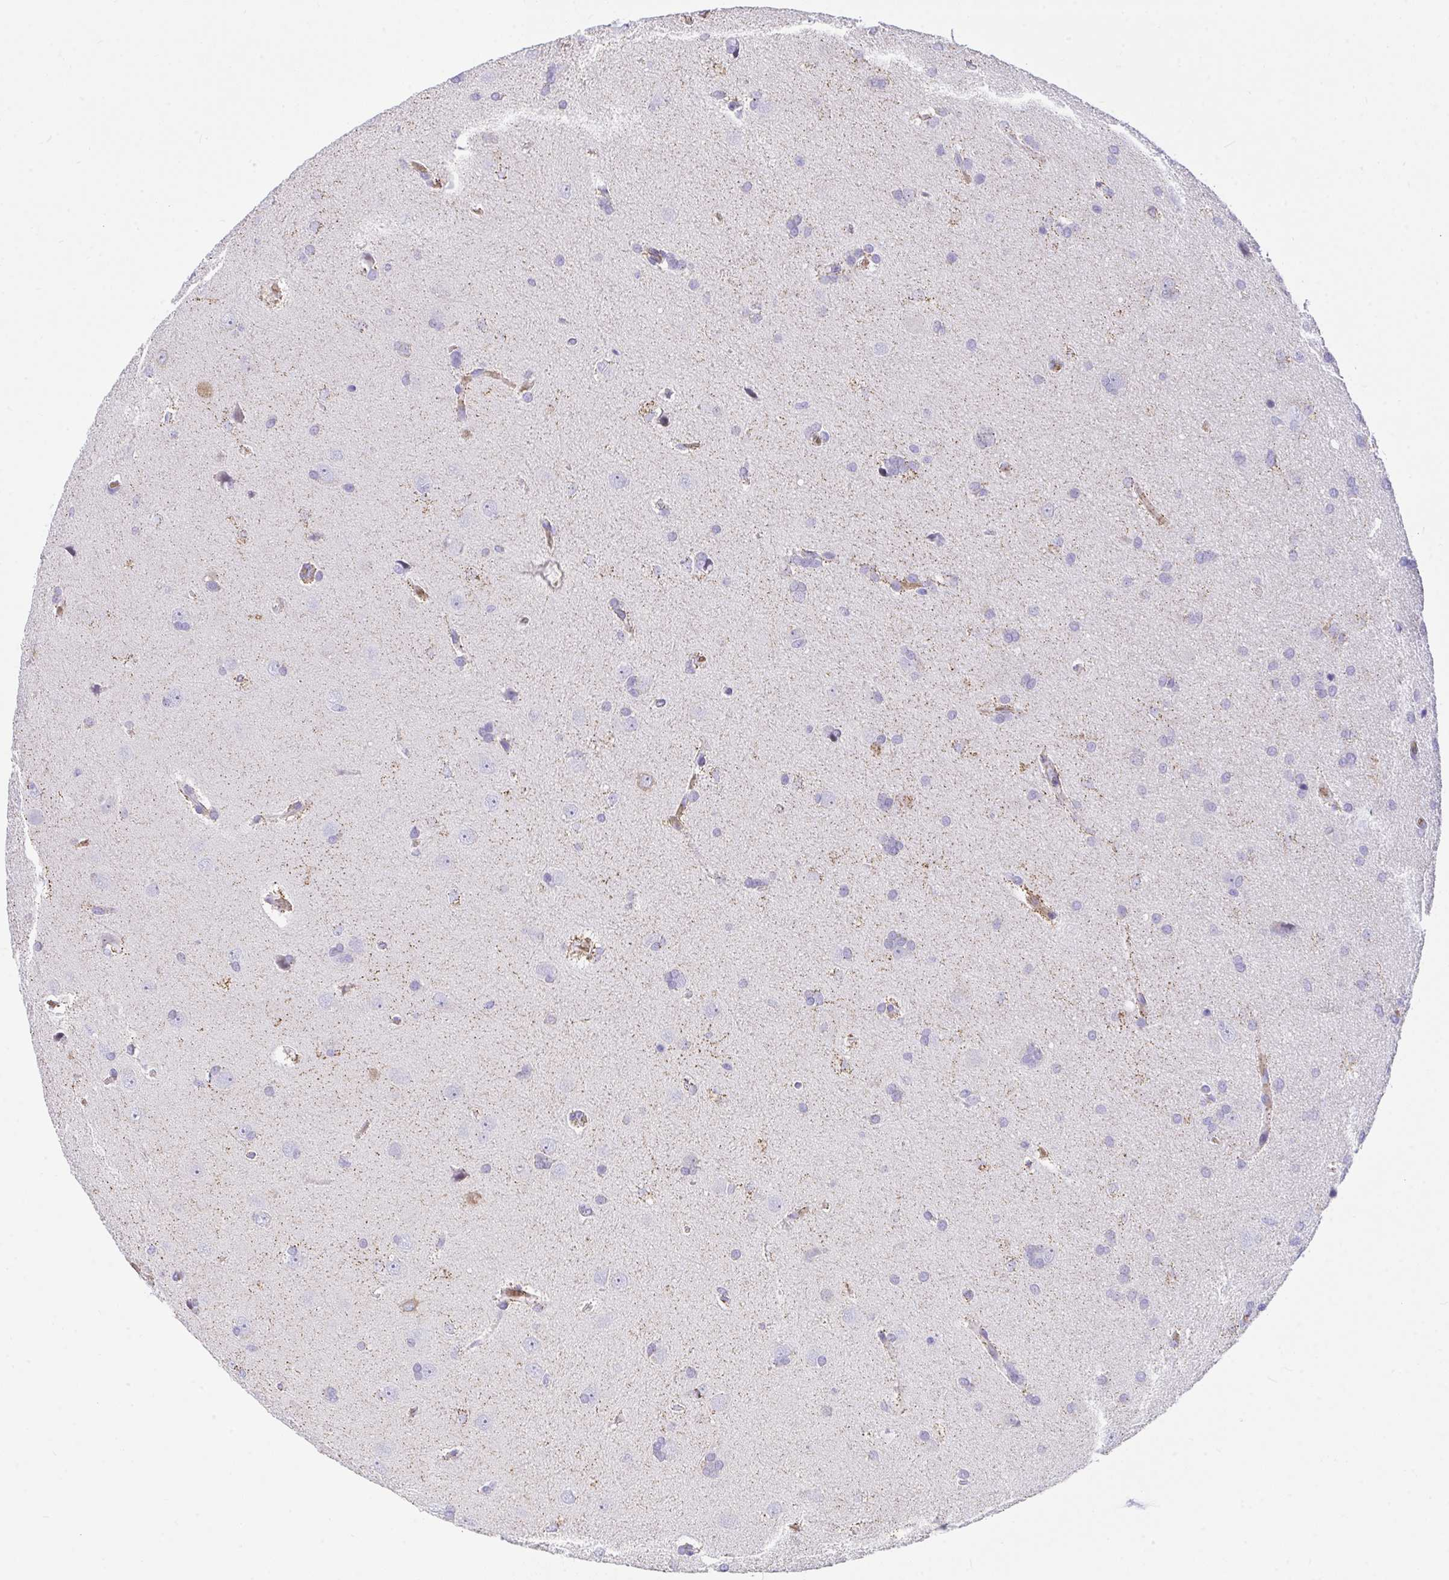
{"staining": {"intensity": "negative", "quantity": "none", "location": "none"}, "tissue": "glioma", "cell_type": "Tumor cells", "image_type": "cancer", "snomed": [{"axis": "morphology", "description": "Glioma, malignant, Low grade"}, {"axis": "topography", "description": "Brain"}], "caption": "This photomicrograph is of glioma stained with immunohistochemistry to label a protein in brown with the nuclei are counter-stained blue. There is no staining in tumor cells.", "gene": "ANK1", "patient": {"sex": "female", "age": 54}}